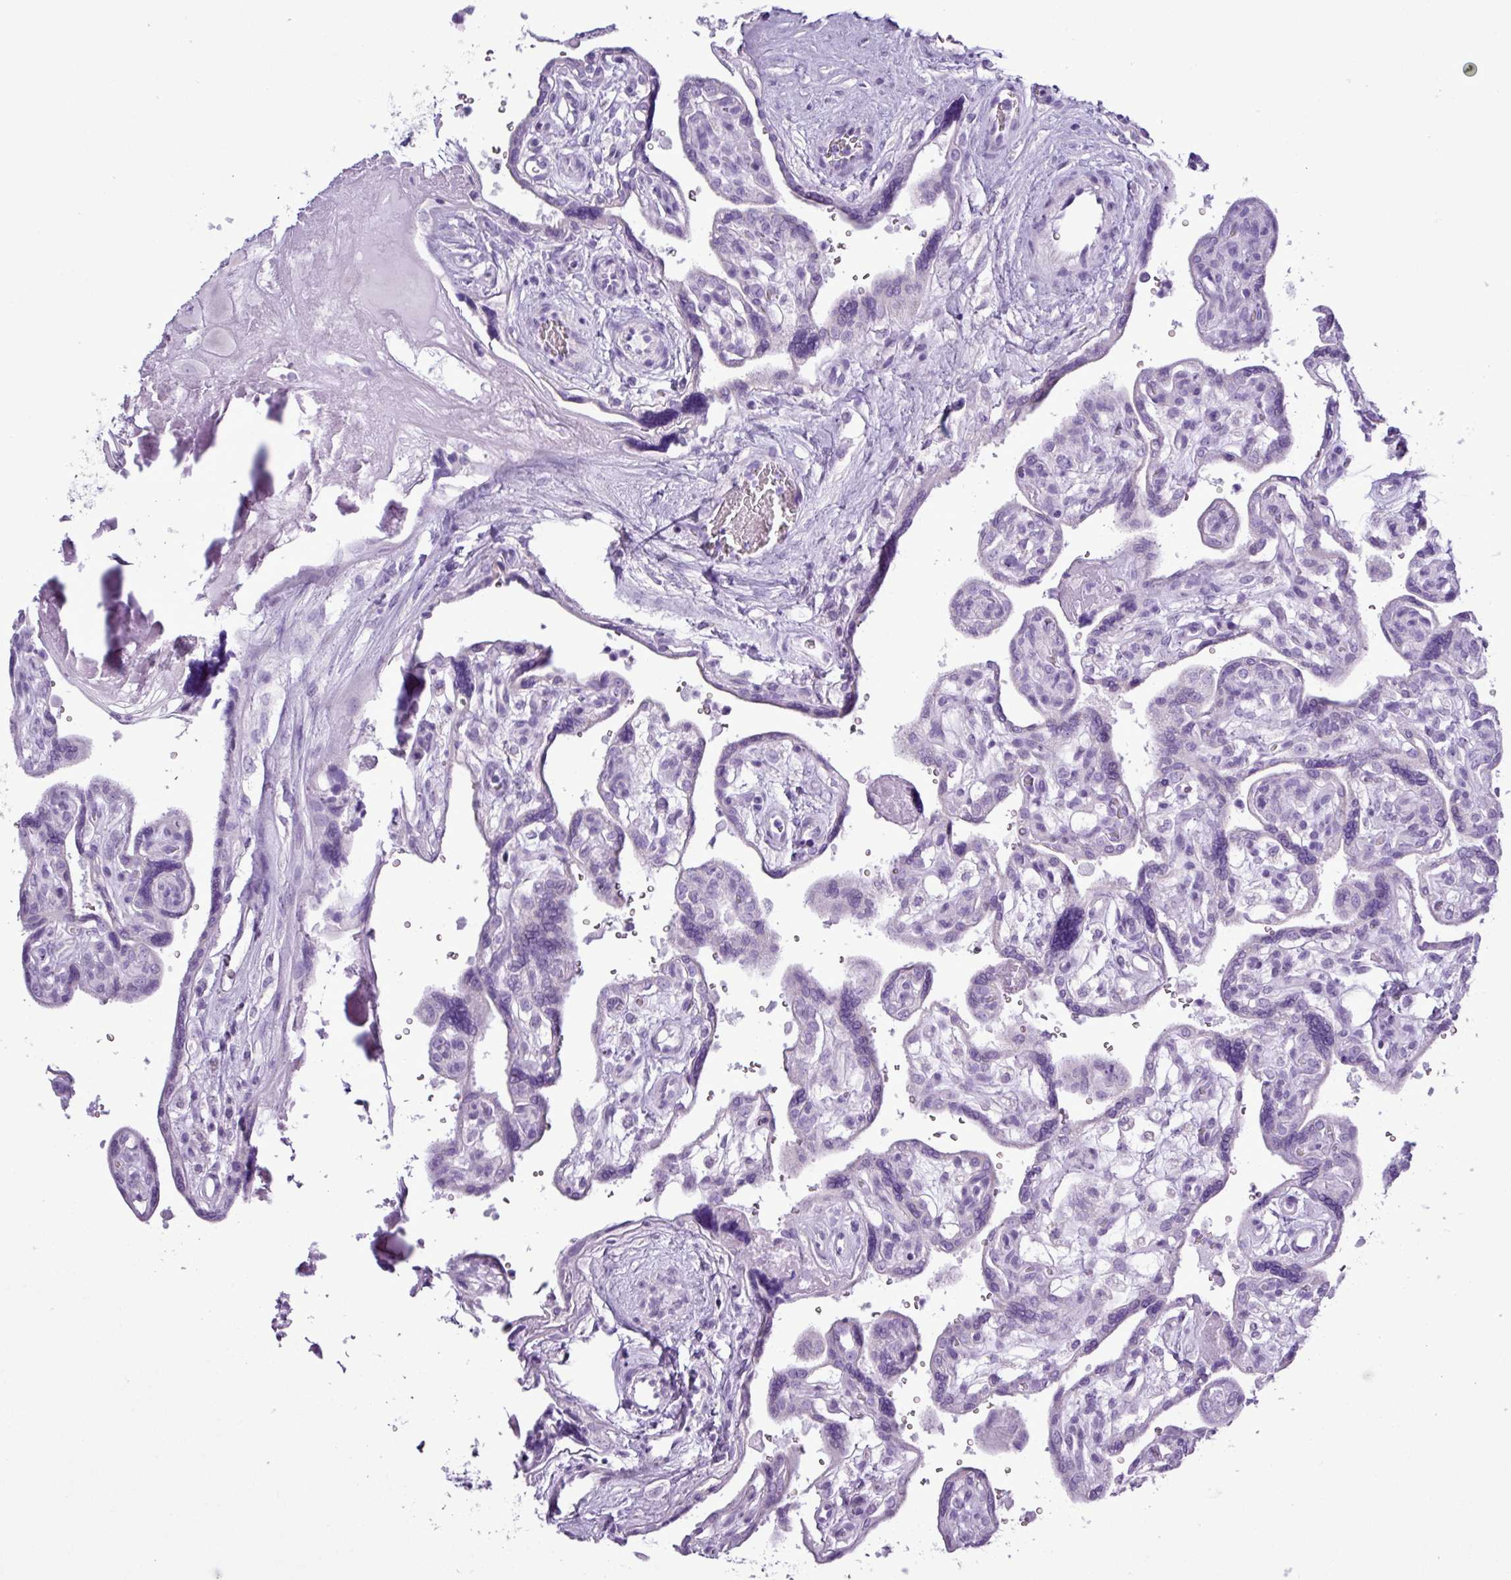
{"staining": {"intensity": "negative", "quantity": "none", "location": "none"}, "tissue": "placenta", "cell_type": "Decidual cells", "image_type": "normal", "snomed": [{"axis": "morphology", "description": "Normal tissue, NOS"}, {"axis": "topography", "description": "Placenta"}], "caption": "This is a micrograph of immunohistochemistry (IHC) staining of benign placenta, which shows no expression in decidual cells.", "gene": "ALDH3A1", "patient": {"sex": "female", "age": 39}}